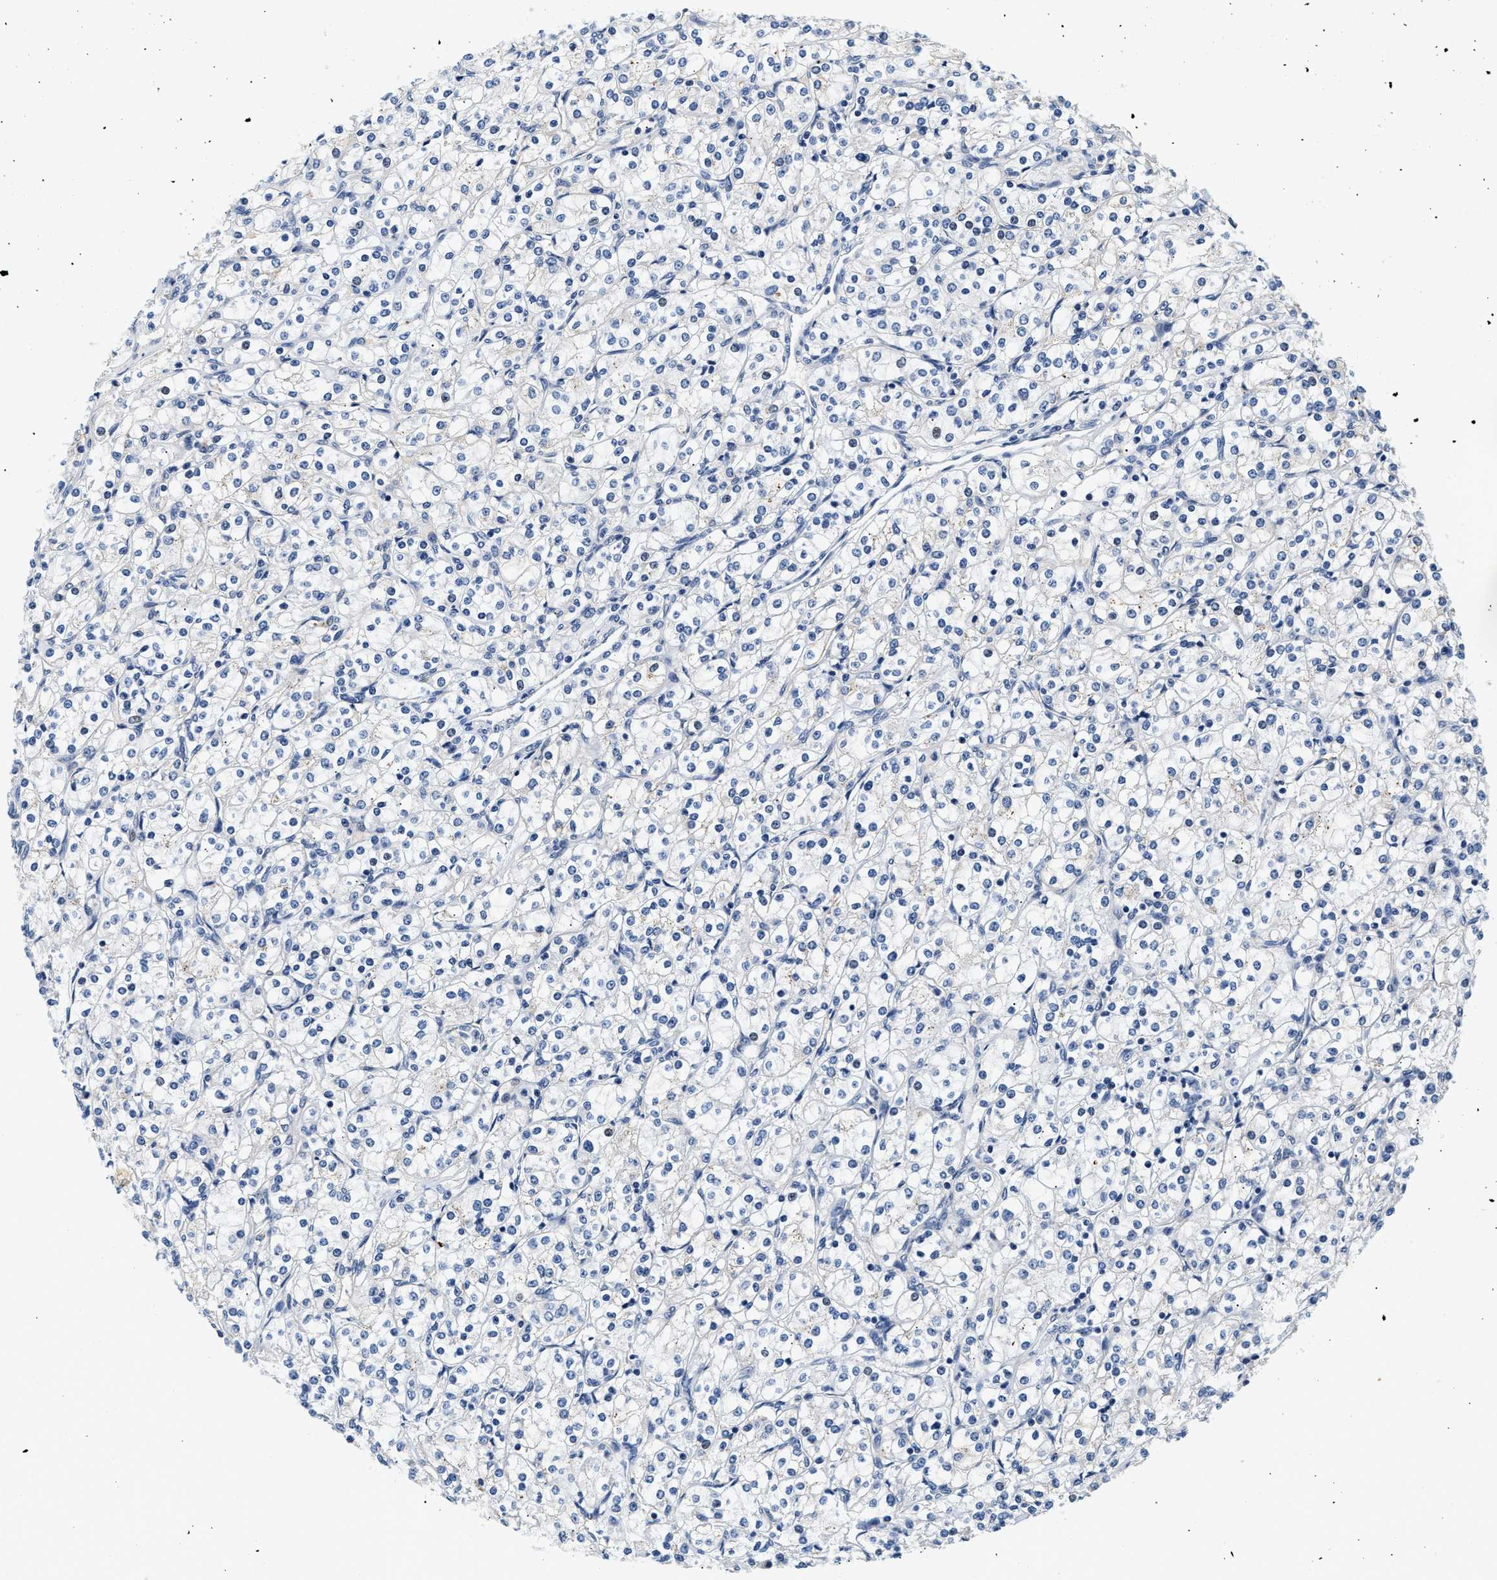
{"staining": {"intensity": "negative", "quantity": "none", "location": "none"}, "tissue": "renal cancer", "cell_type": "Tumor cells", "image_type": "cancer", "snomed": [{"axis": "morphology", "description": "Adenocarcinoma, NOS"}, {"axis": "topography", "description": "Kidney"}], "caption": "A high-resolution histopathology image shows IHC staining of renal adenocarcinoma, which displays no significant staining in tumor cells.", "gene": "MED22", "patient": {"sex": "male", "age": 77}}